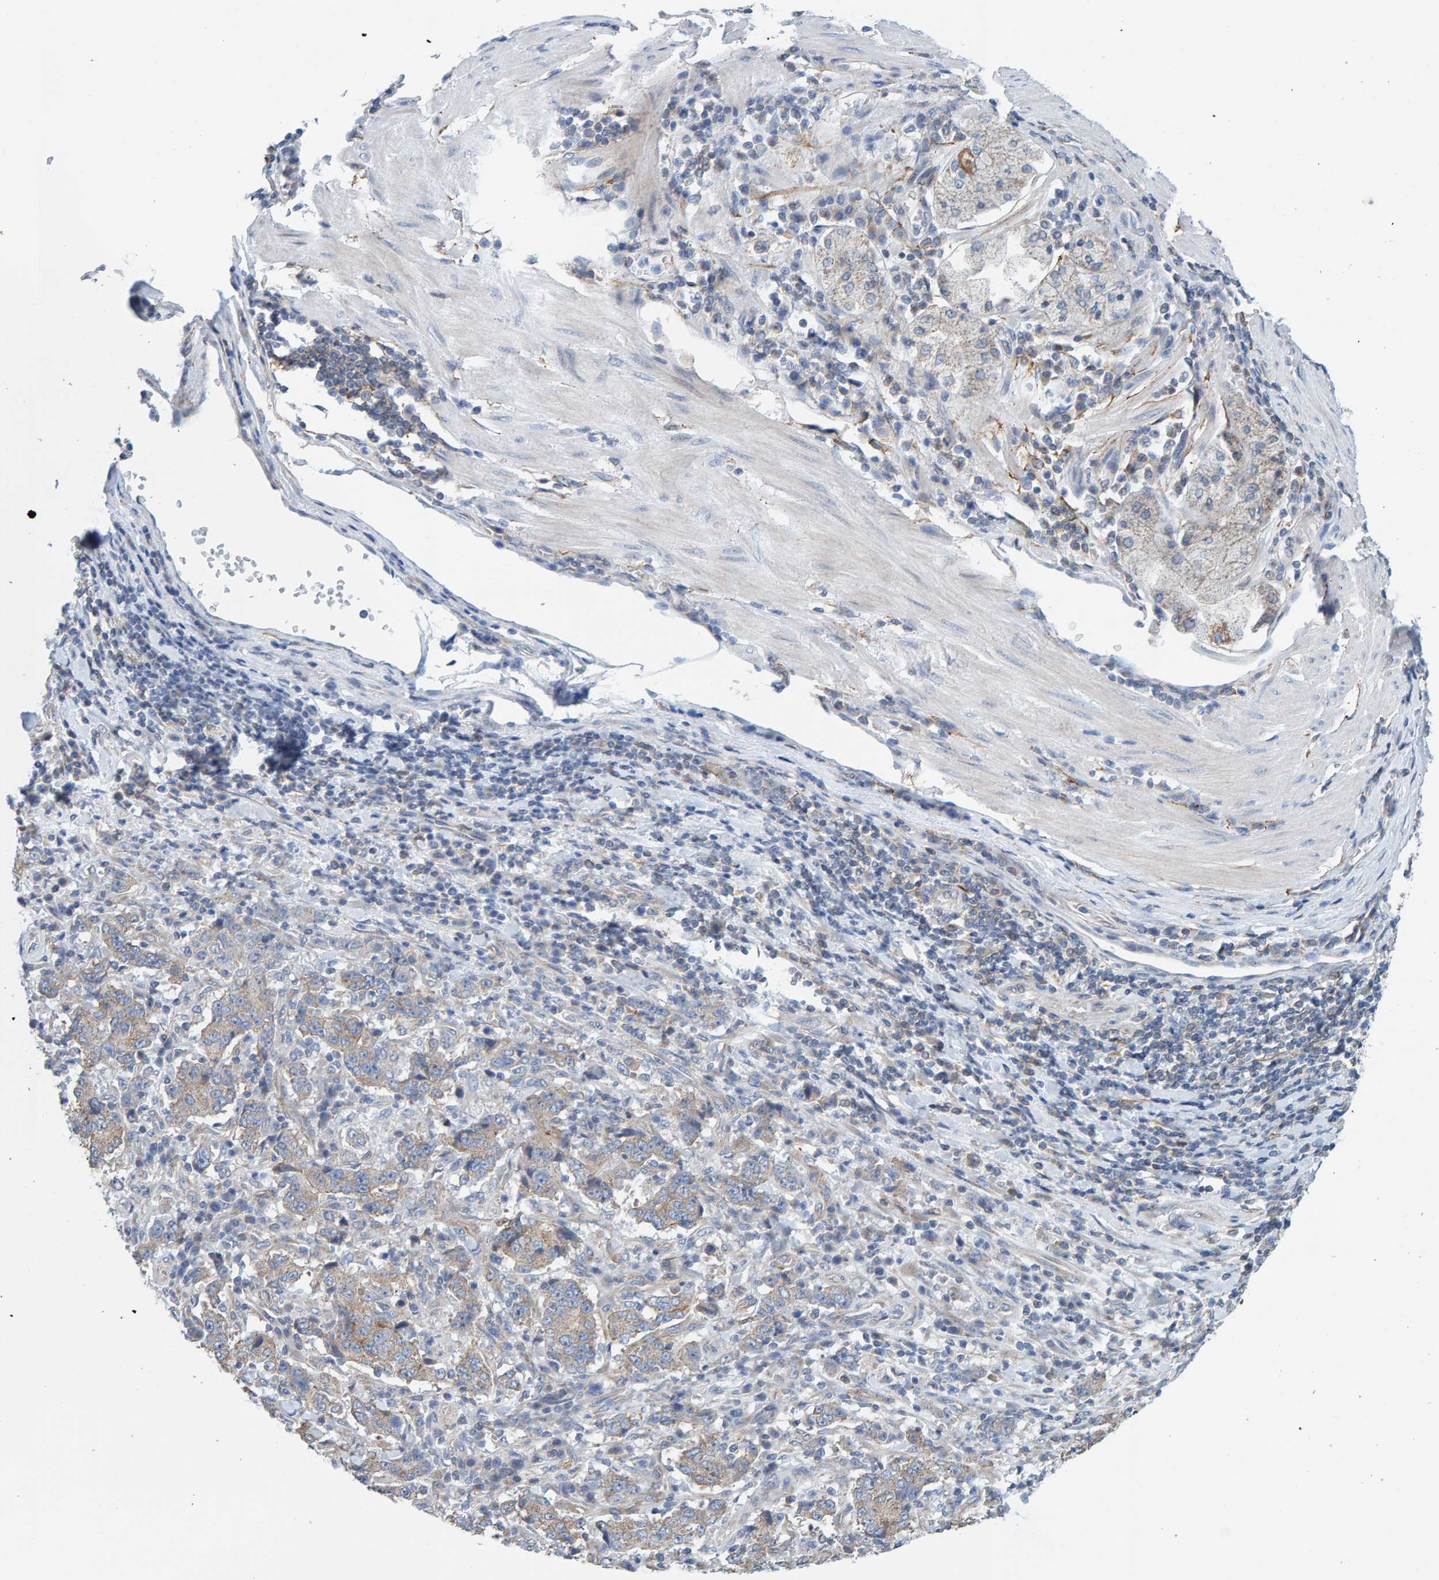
{"staining": {"intensity": "weak", "quantity": "25%-75%", "location": "cytoplasmic/membranous"}, "tissue": "stomach cancer", "cell_type": "Tumor cells", "image_type": "cancer", "snomed": [{"axis": "morphology", "description": "Normal tissue, NOS"}, {"axis": "morphology", "description": "Adenocarcinoma, NOS"}, {"axis": "topography", "description": "Stomach, upper"}, {"axis": "topography", "description": "Stomach"}], "caption": "Adenocarcinoma (stomach) stained with a brown dye displays weak cytoplasmic/membranous positive staining in approximately 25%-75% of tumor cells.", "gene": "RGP1", "patient": {"sex": "male", "age": 59}}